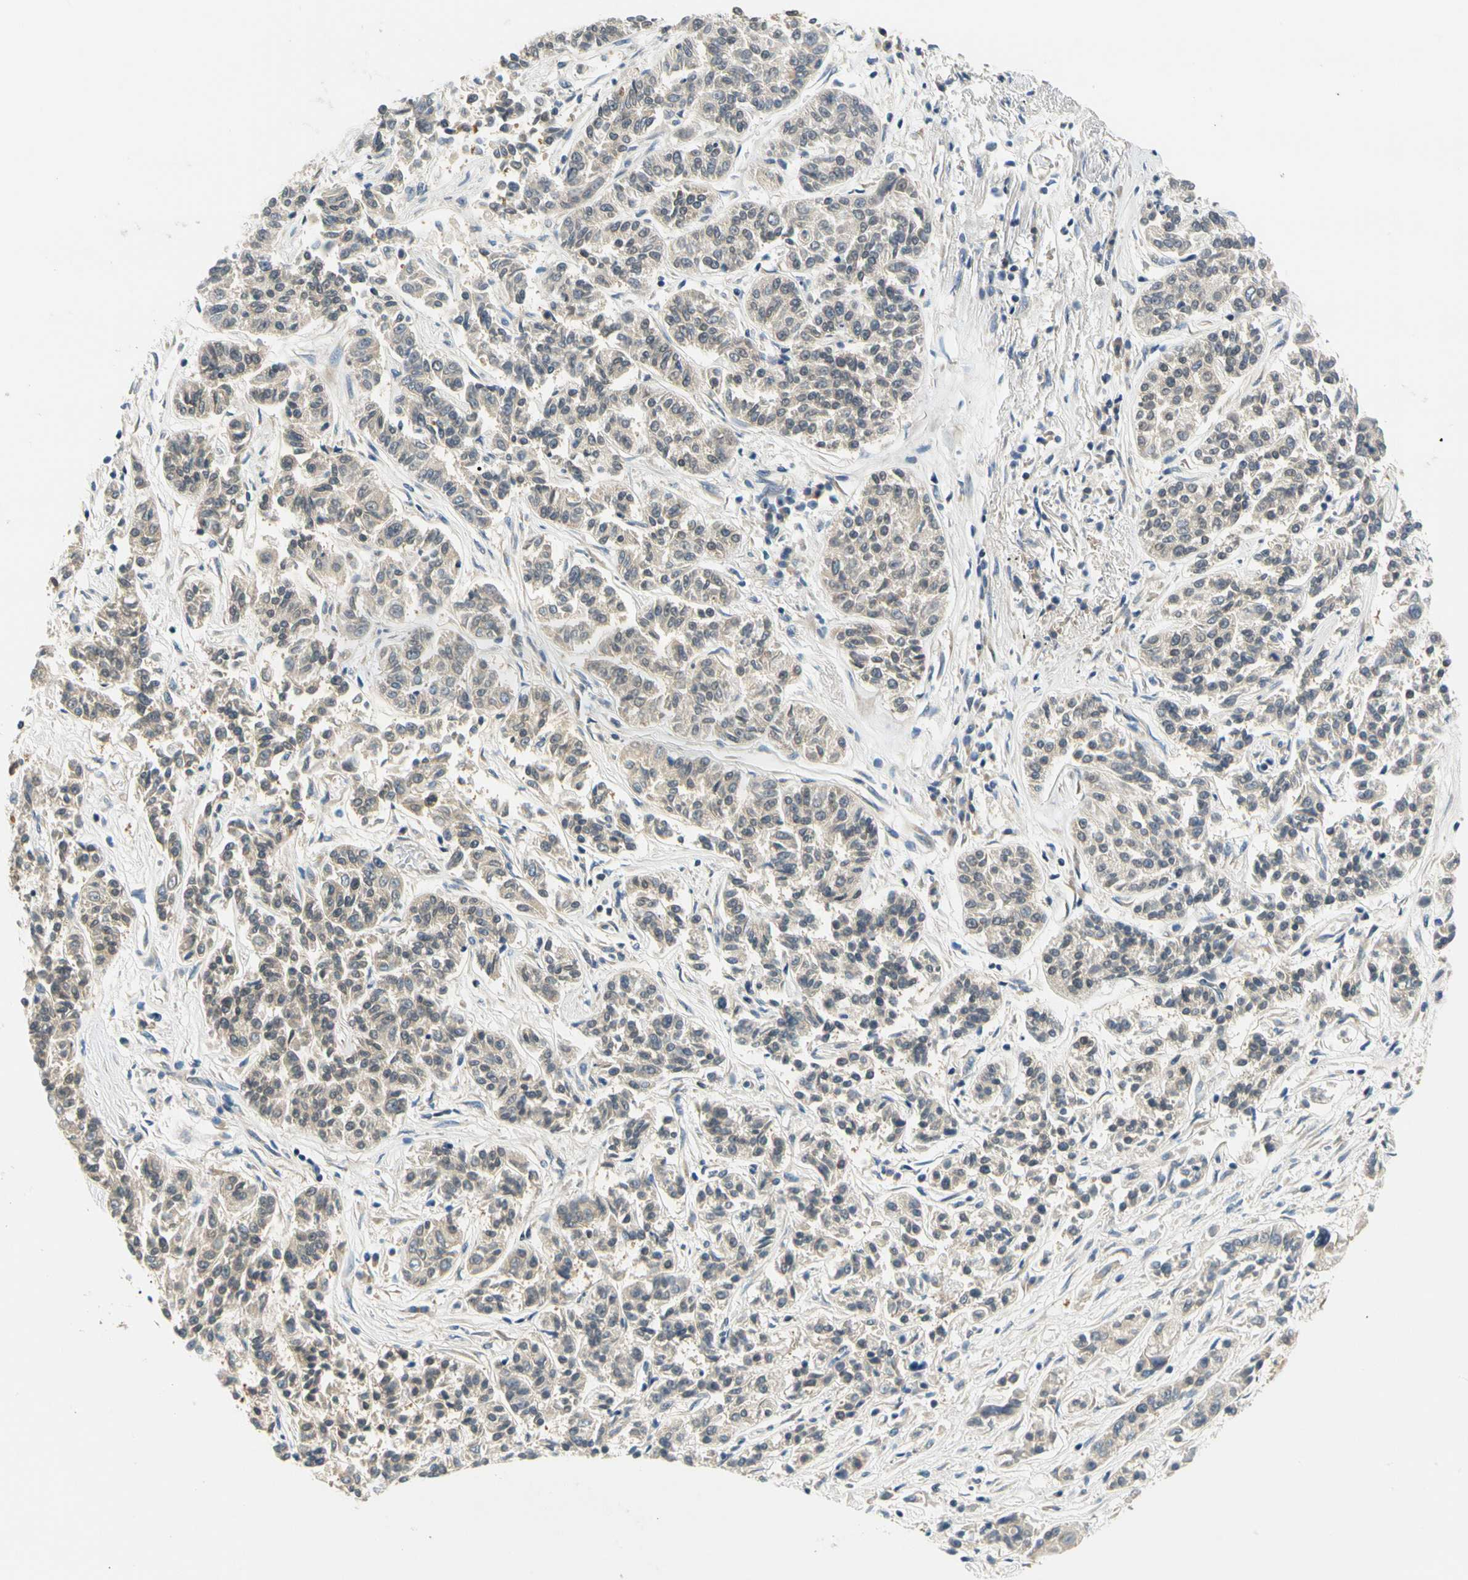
{"staining": {"intensity": "weak", "quantity": ">75%", "location": "cytoplasmic/membranous"}, "tissue": "lung cancer", "cell_type": "Tumor cells", "image_type": "cancer", "snomed": [{"axis": "morphology", "description": "Adenocarcinoma, NOS"}, {"axis": "topography", "description": "Lung"}], "caption": "Lung cancer stained for a protein shows weak cytoplasmic/membranous positivity in tumor cells.", "gene": "LRRC47", "patient": {"sex": "male", "age": 84}}